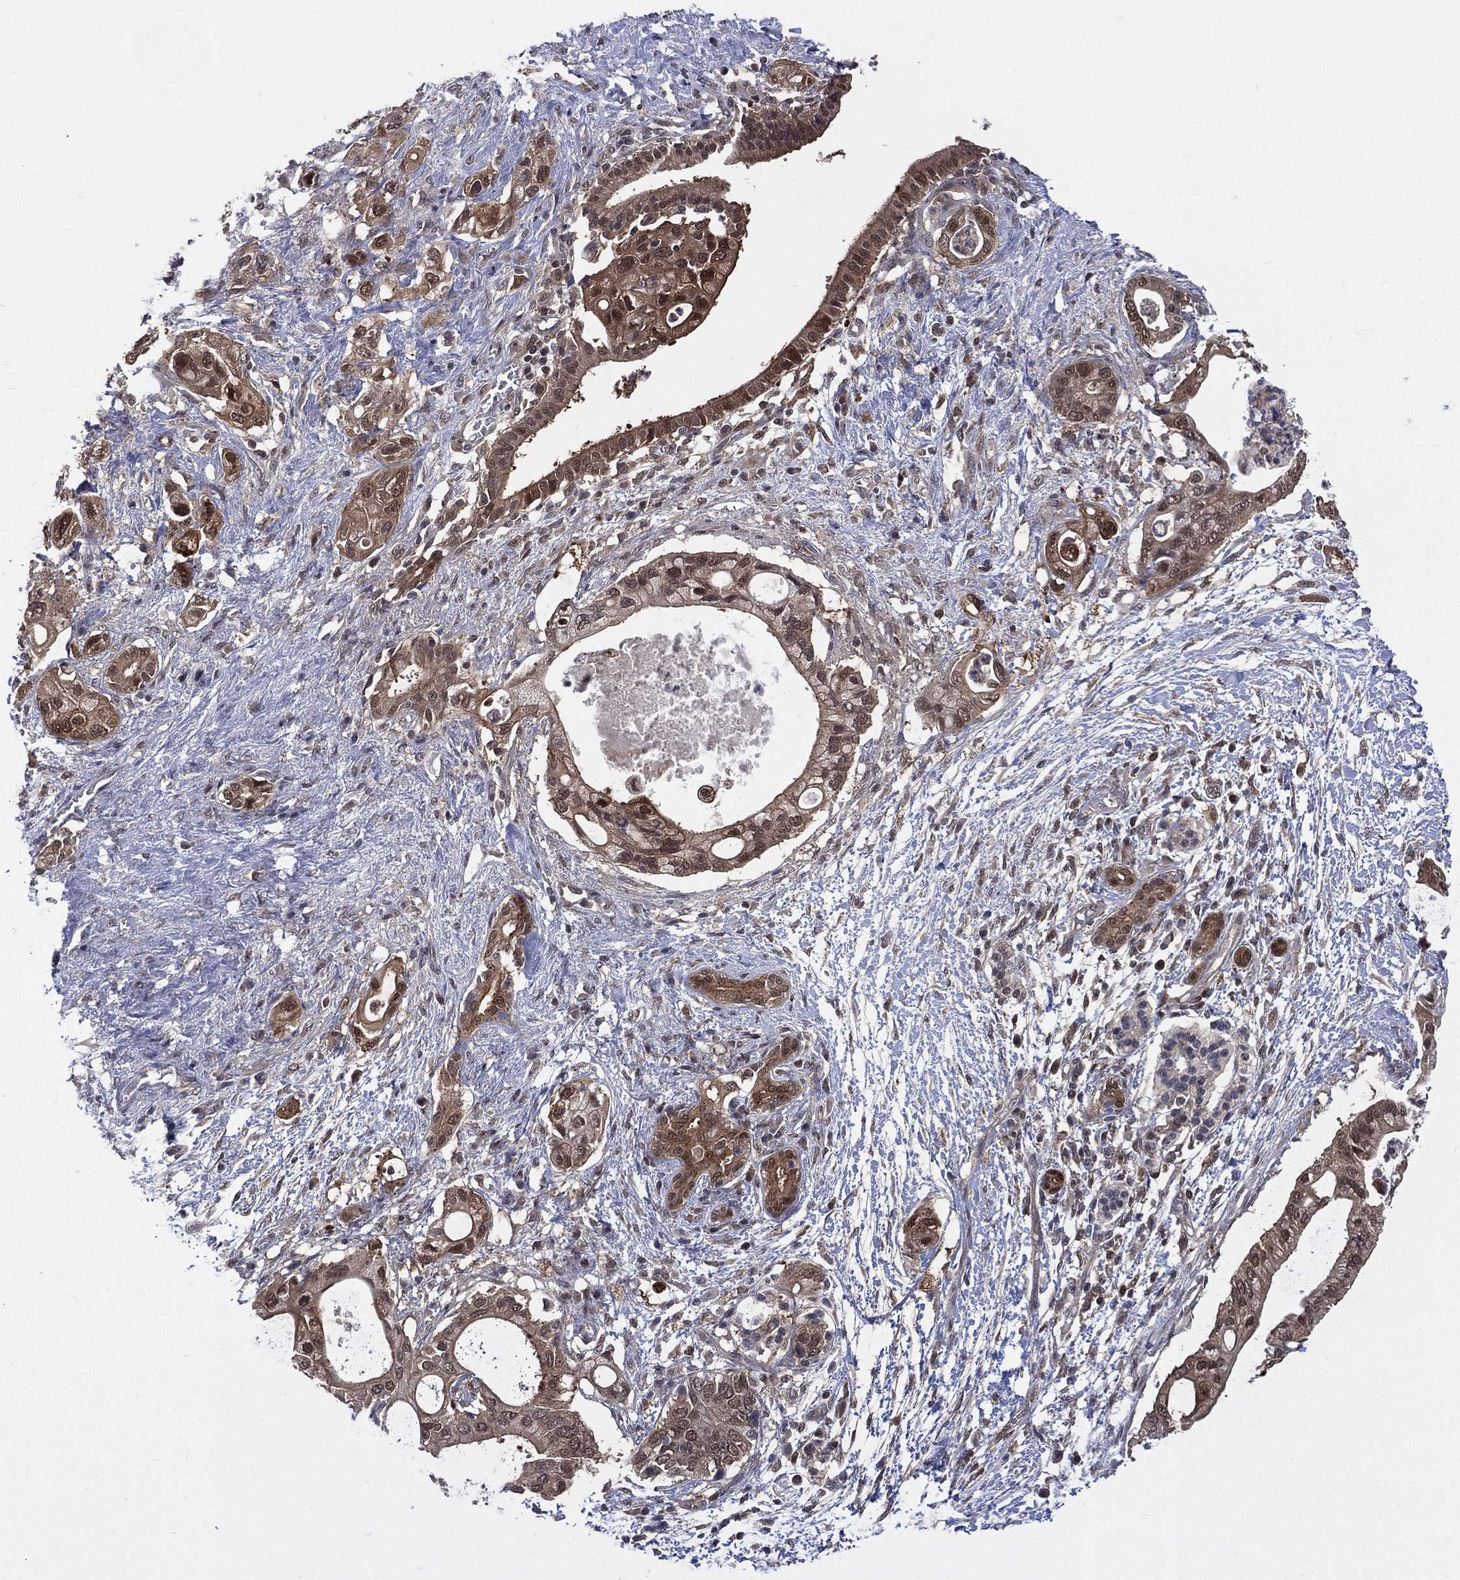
{"staining": {"intensity": "moderate", "quantity": ">75%", "location": "cytoplasmic/membranous,nuclear"}, "tissue": "pancreatic cancer", "cell_type": "Tumor cells", "image_type": "cancer", "snomed": [{"axis": "morphology", "description": "Adenocarcinoma, NOS"}, {"axis": "topography", "description": "Pancreas"}], "caption": "Immunohistochemistry photomicrograph of human pancreatic adenocarcinoma stained for a protein (brown), which displays medium levels of moderate cytoplasmic/membranous and nuclear staining in approximately >75% of tumor cells.", "gene": "MTAP", "patient": {"sex": "female", "age": 72}}